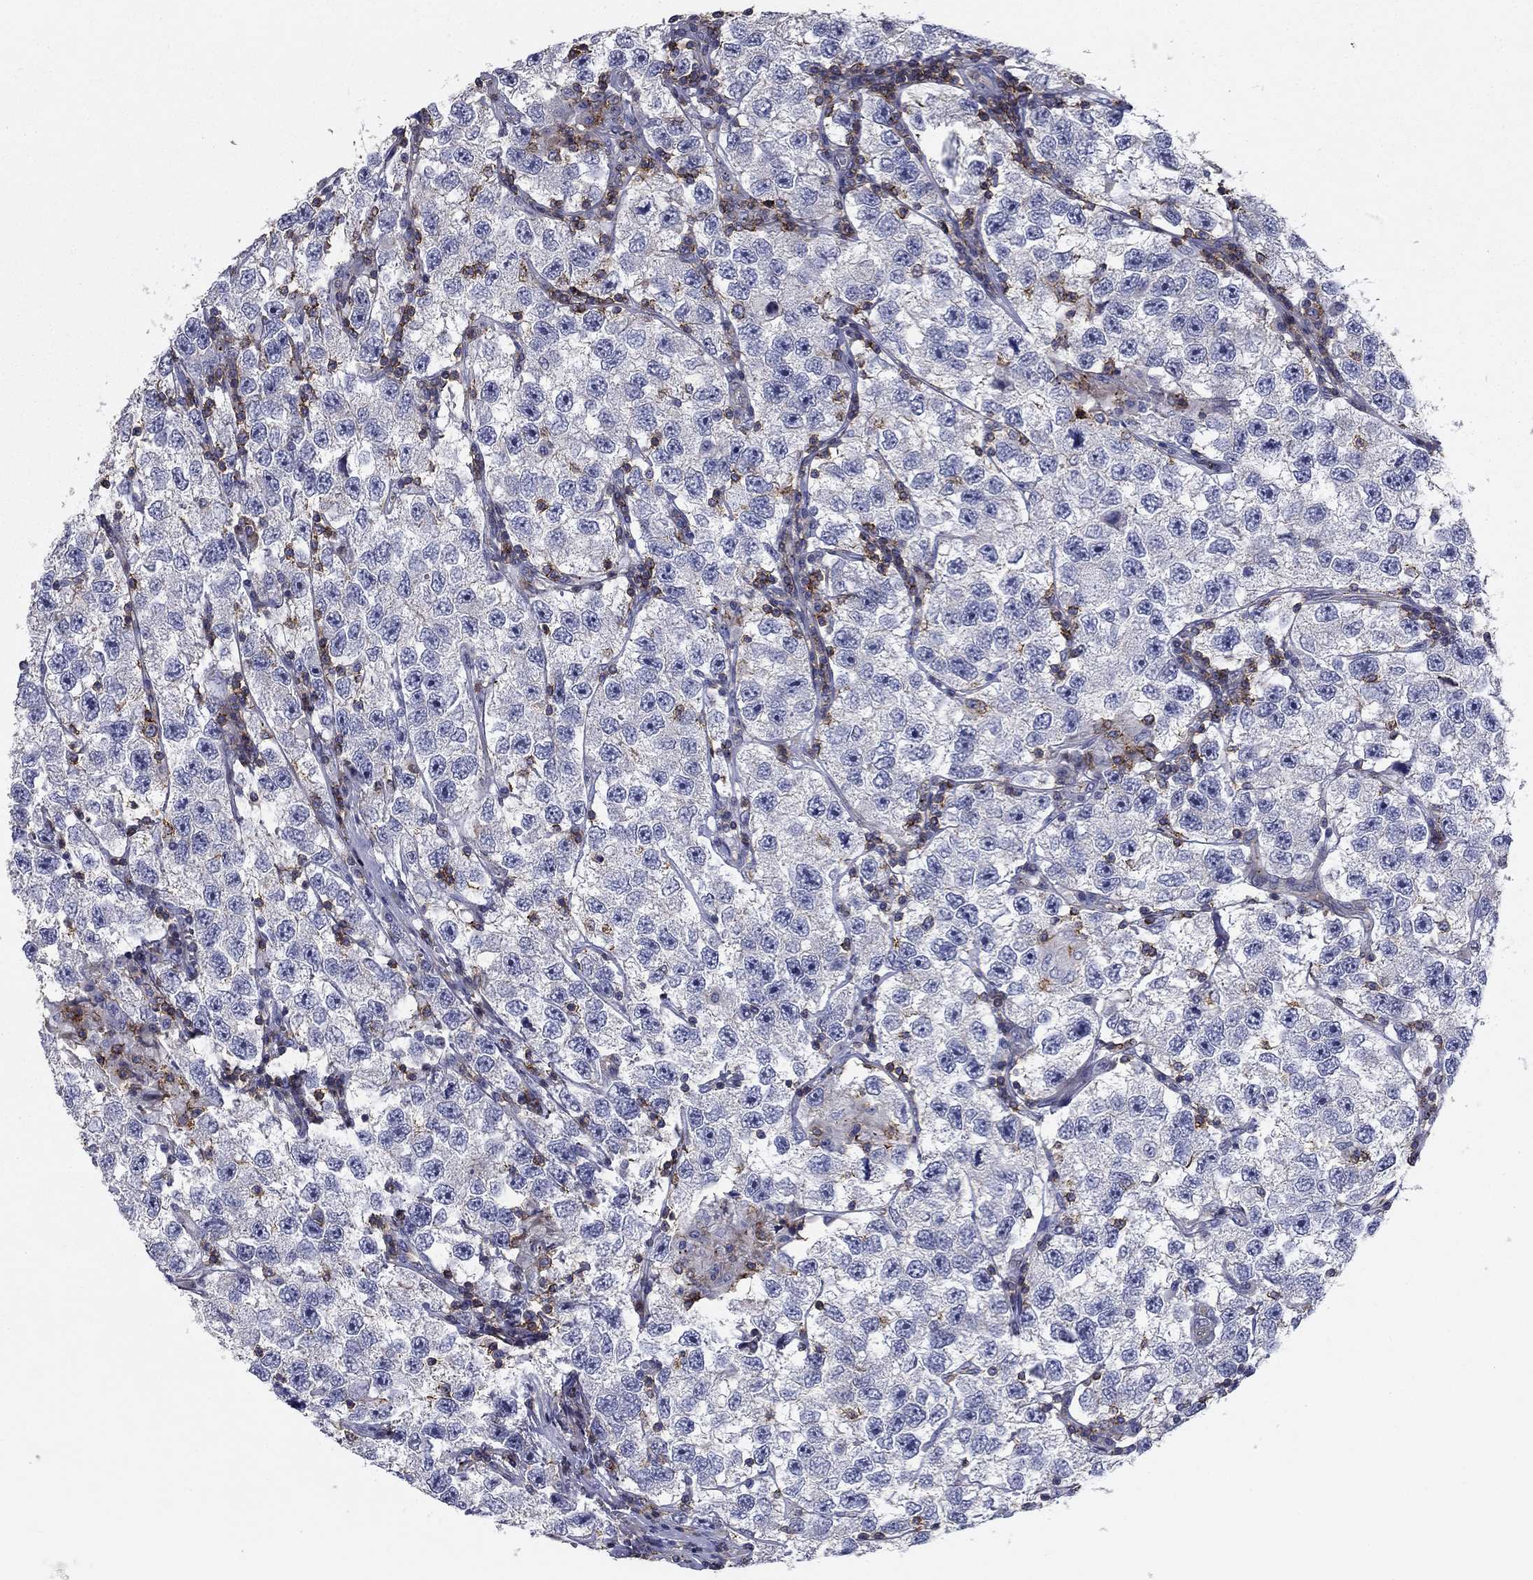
{"staining": {"intensity": "negative", "quantity": "none", "location": "none"}, "tissue": "testis cancer", "cell_type": "Tumor cells", "image_type": "cancer", "snomed": [{"axis": "morphology", "description": "Seminoma, NOS"}, {"axis": "topography", "description": "Testis"}], "caption": "A micrograph of testis seminoma stained for a protein reveals no brown staining in tumor cells.", "gene": "SIT1", "patient": {"sex": "male", "age": 26}}